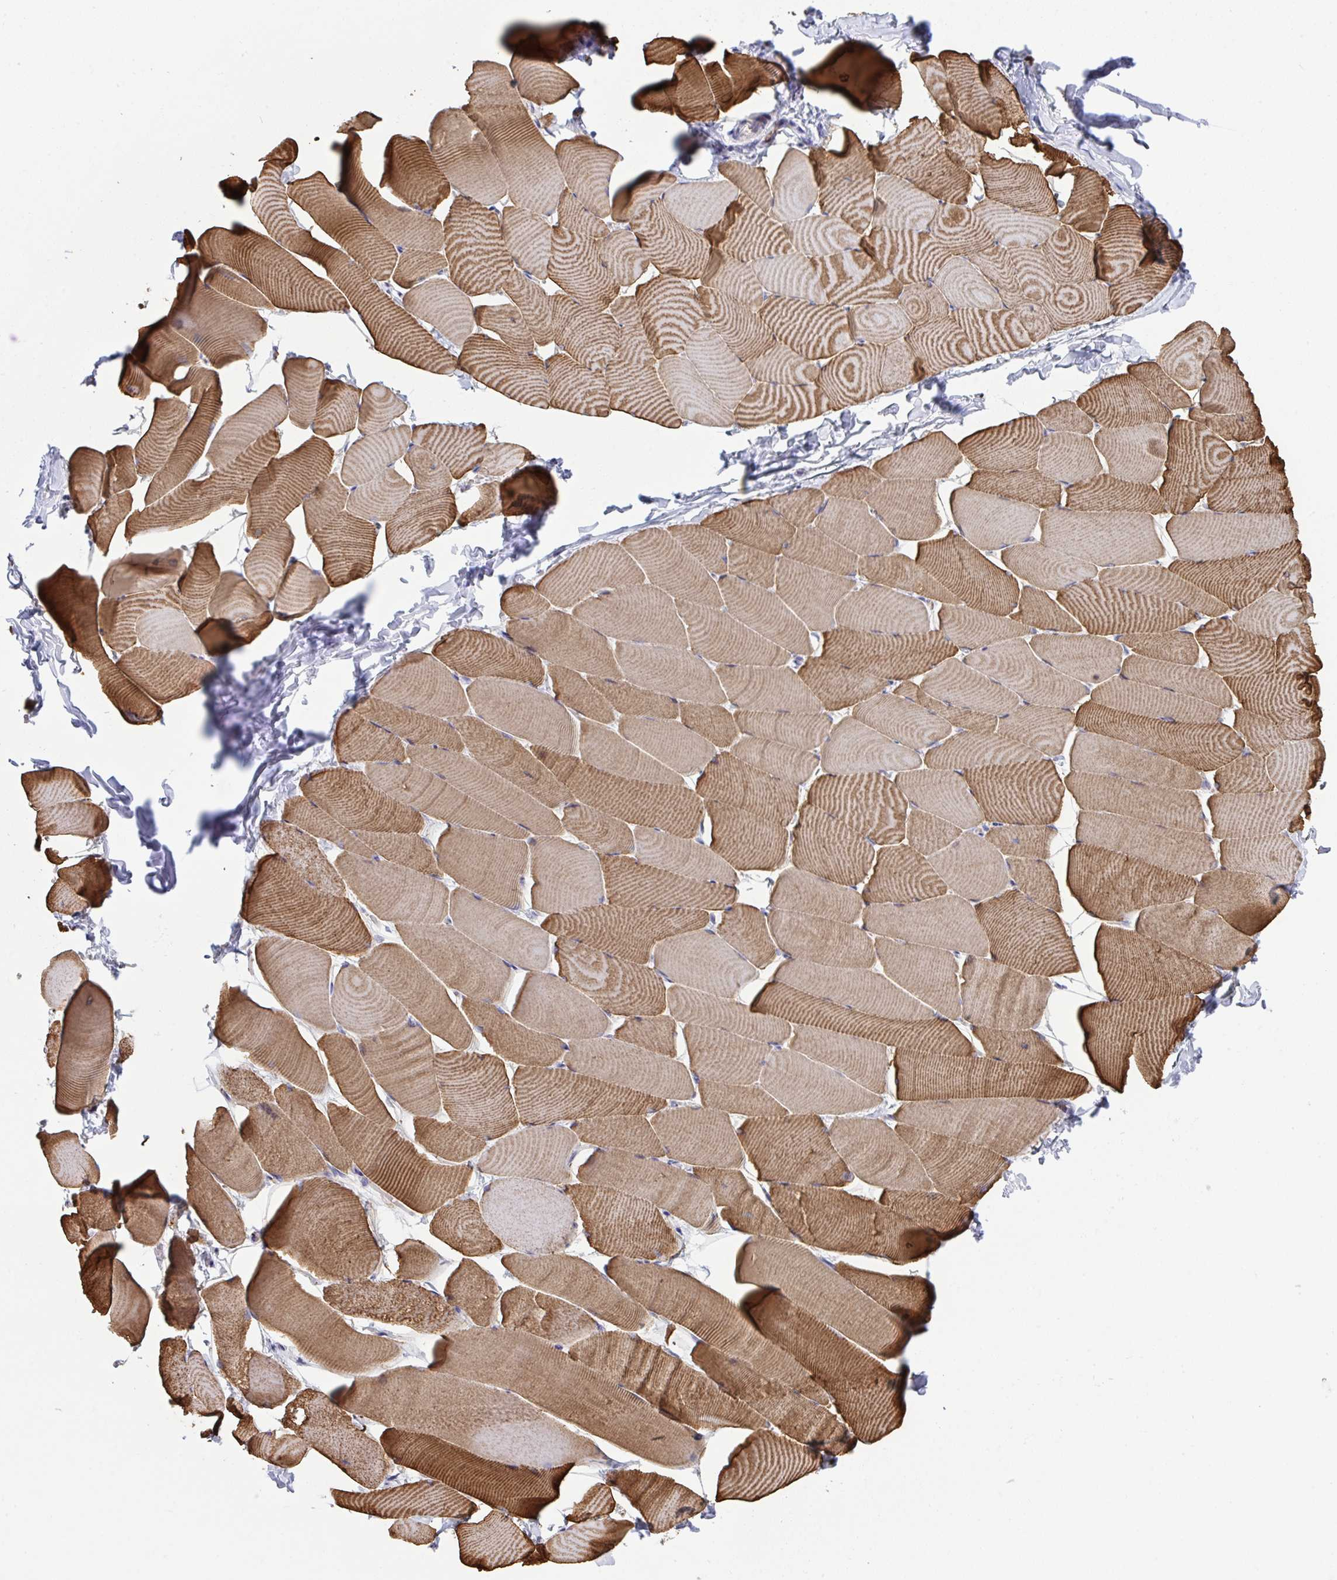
{"staining": {"intensity": "strong", "quantity": ">75%", "location": "cytoplasmic/membranous"}, "tissue": "skeletal muscle", "cell_type": "Myocytes", "image_type": "normal", "snomed": [{"axis": "morphology", "description": "Normal tissue, NOS"}, {"axis": "topography", "description": "Skeletal muscle"}], "caption": "Unremarkable skeletal muscle displays strong cytoplasmic/membranous staining in about >75% of myocytes.", "gene": "TOR1AIP2", "patient": {"sex": "male", "age": 25}}